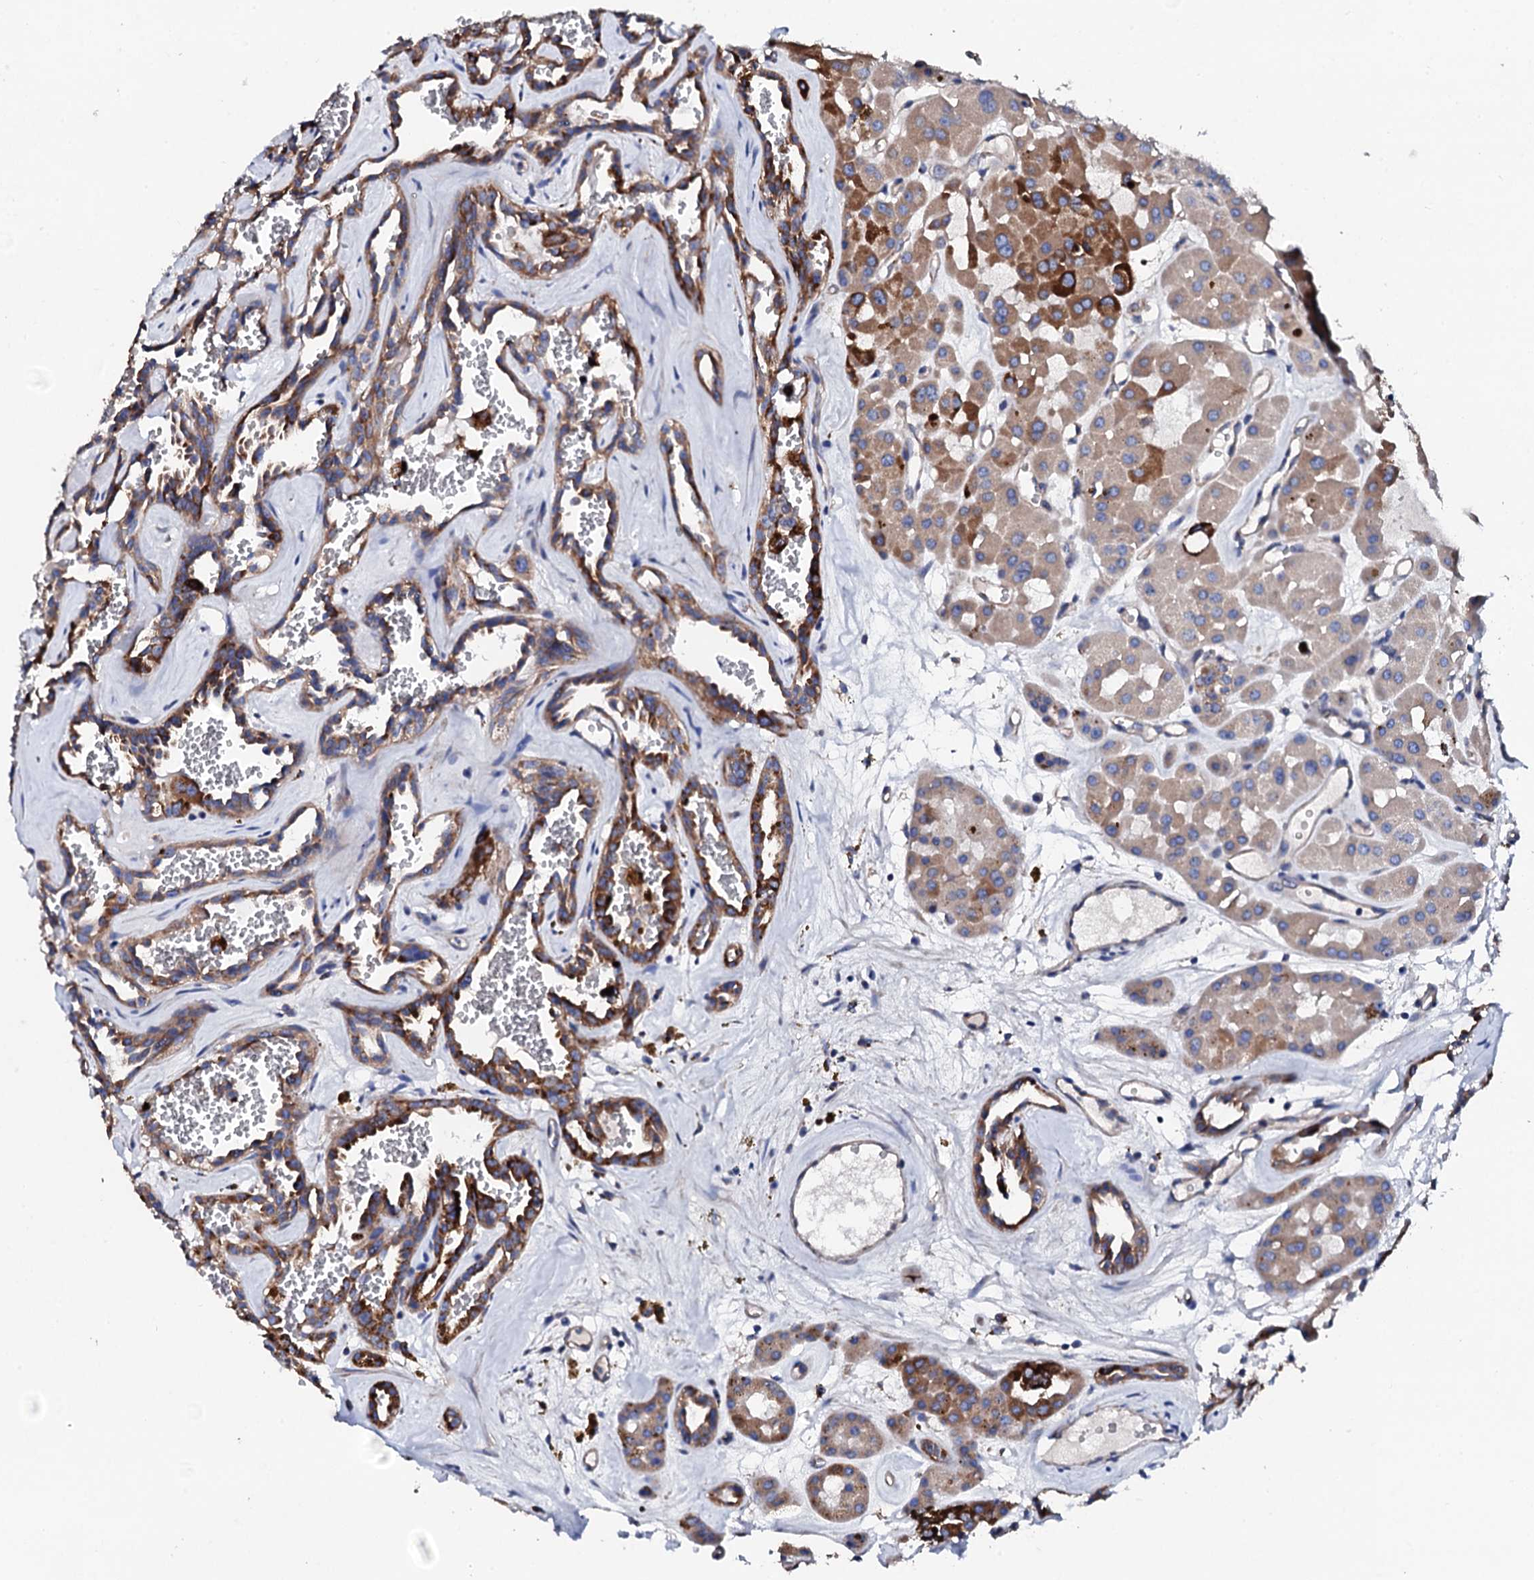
{"staining": {"intensity": "strong", "quantity": "<25%", "location": "cytoplasmic/membranous"}, "tissue": "renal cancer", "cell_type": "Tumor cells", "image_type": "cancer", "snomed": [{"axis": "morphology", "description": "Carcinoma, NOS"}, {"axis": "topography", "description": "Kidney"}], "caption": "Renal carcinoma stained with a protein marker reveals strong staining in tumor cells.", "gene": "KLHL32", "patient": {"sex": "female", "age": 75}}